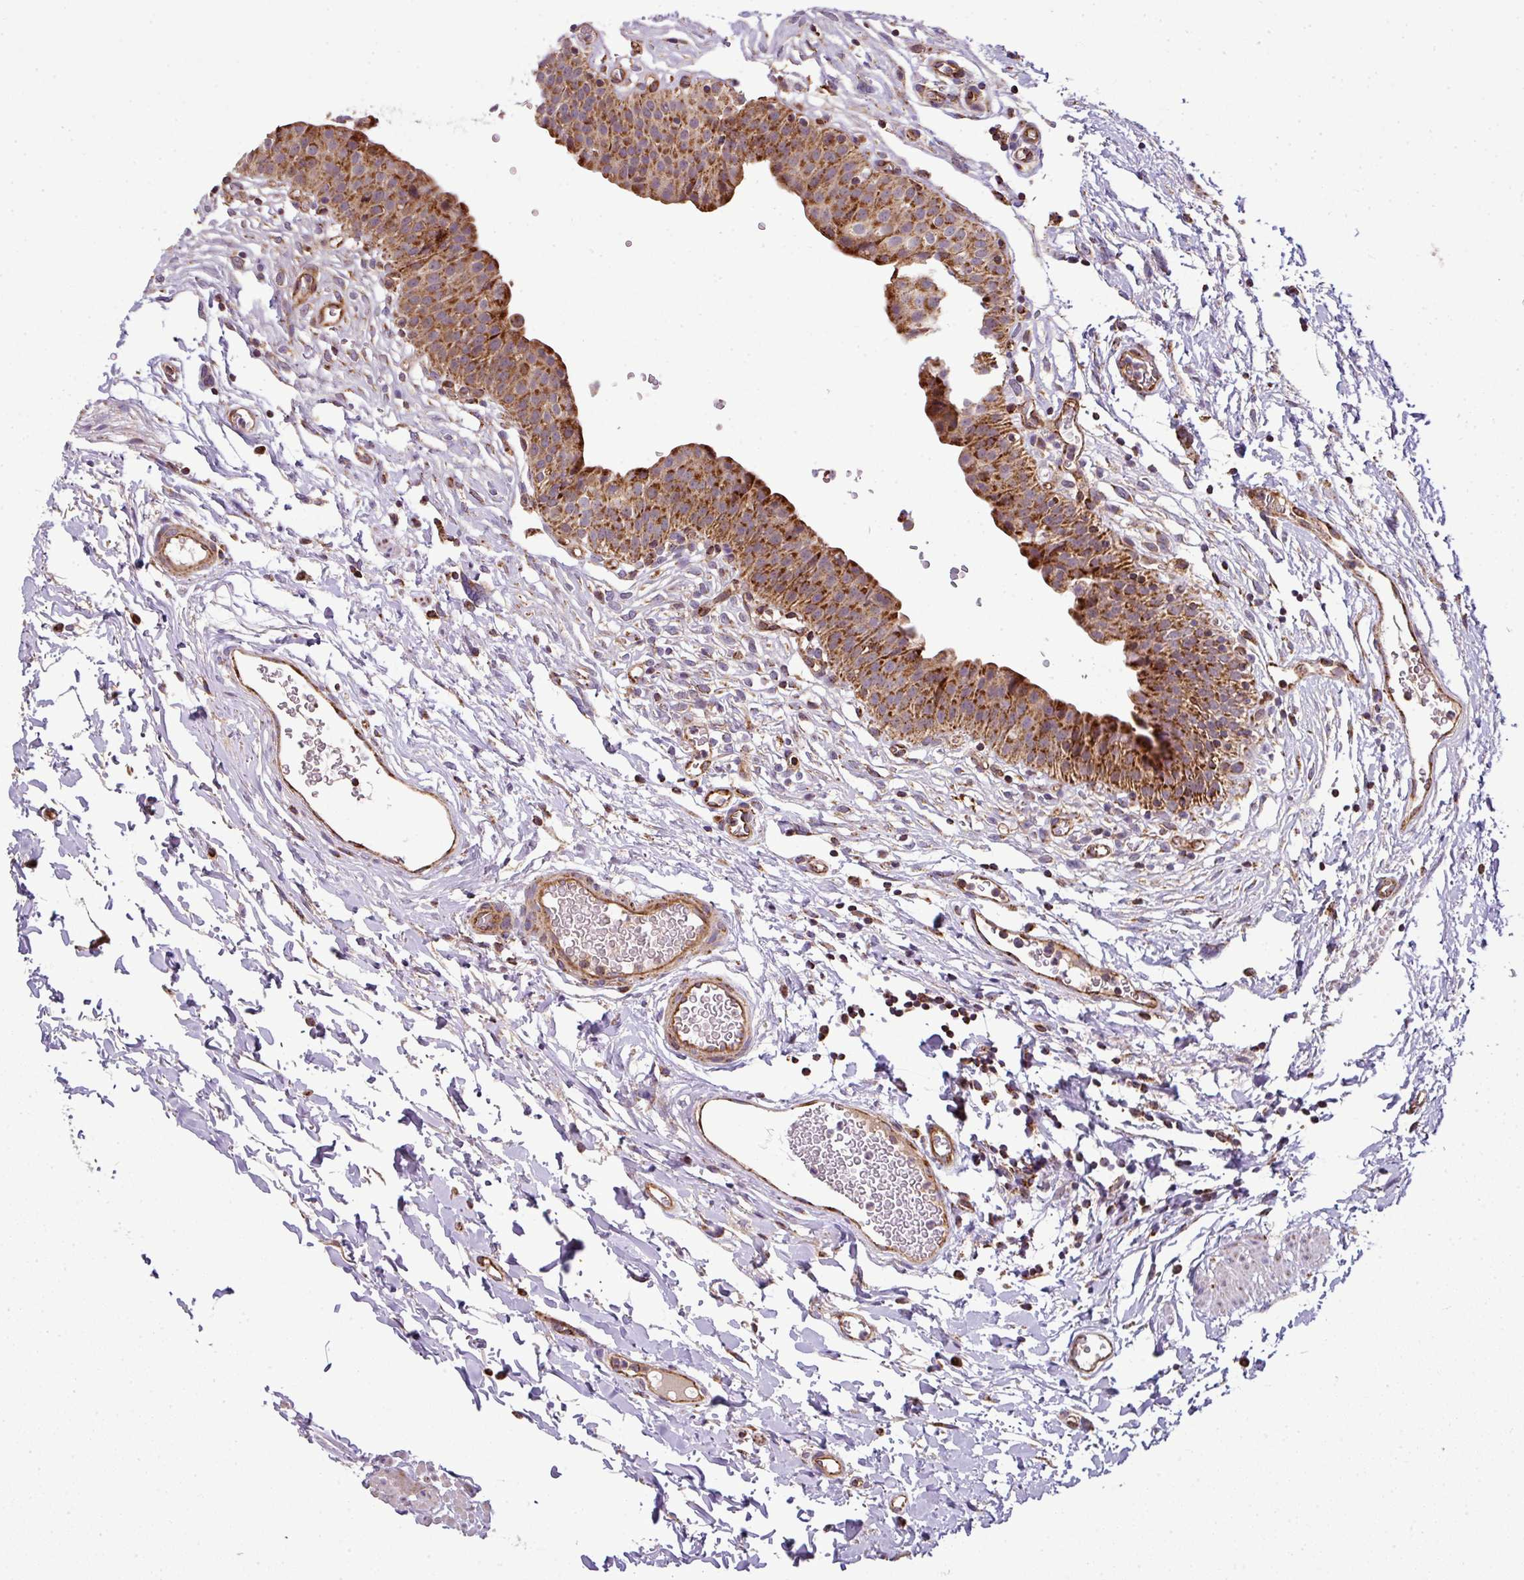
{"staining": {"intensity": "strong", "quantity": ">75%", "location": "cytoplasmic/membranous"}, "tissue": "urinary bladder", "cell_type": "Urothelial cells", "image_type": "normal", "snomed": [{"axis": "morphology", "description": "Normal tissue, NOS"}, {"axis": "topography", "description": "Urinary bladder"}, {"axis": "topography", "description": "Peripheral nerve tissue"}], "caption": "The image demonstrates a brown stain indicating the presence of a protein in the cytoplasmic/membranous of urothelial cells in urinary bladder.", "gene": "PRELID3B", "patient": {"sex": "male", "age": 55}}